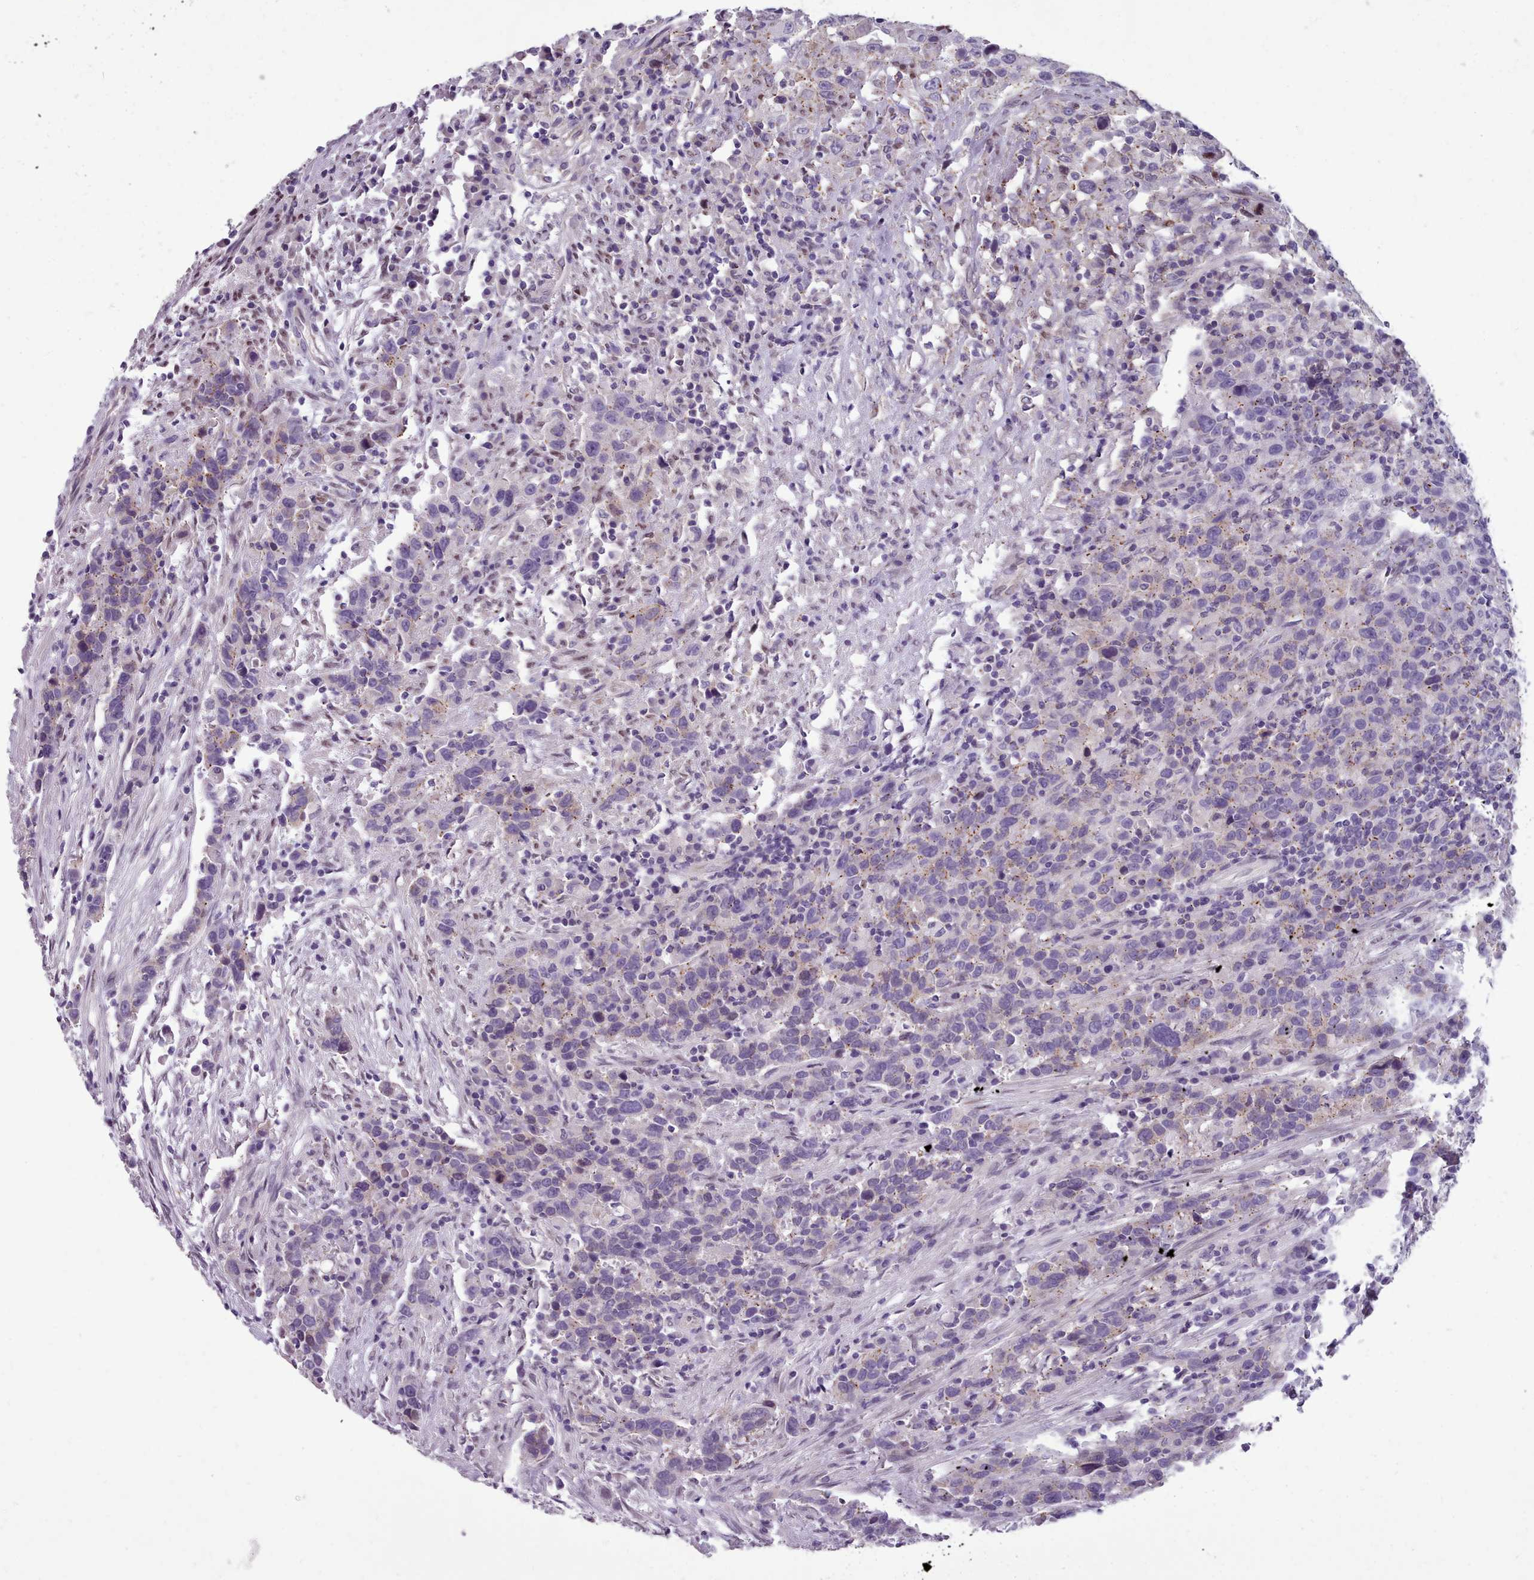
{"staining": {"intensity": "weak", "quantity": "<25%", "location": "cytoplasmic/membranous"}, "tissue": "urothelial cancer", "cell_type": "Tumor cells", "image_type": "cancer", "snomed": [{"axis": "morphology", "description": "Urothelial carcinoma, High grade"}, {"axis": "topography", "description": "Urinary bladder"}], "caption": "Protein analysis of urothelial cancer exhibits no significant positivity in tumor cells.", "gene": "KCNT2", "patient": {"sex": "male", "age": 61}}